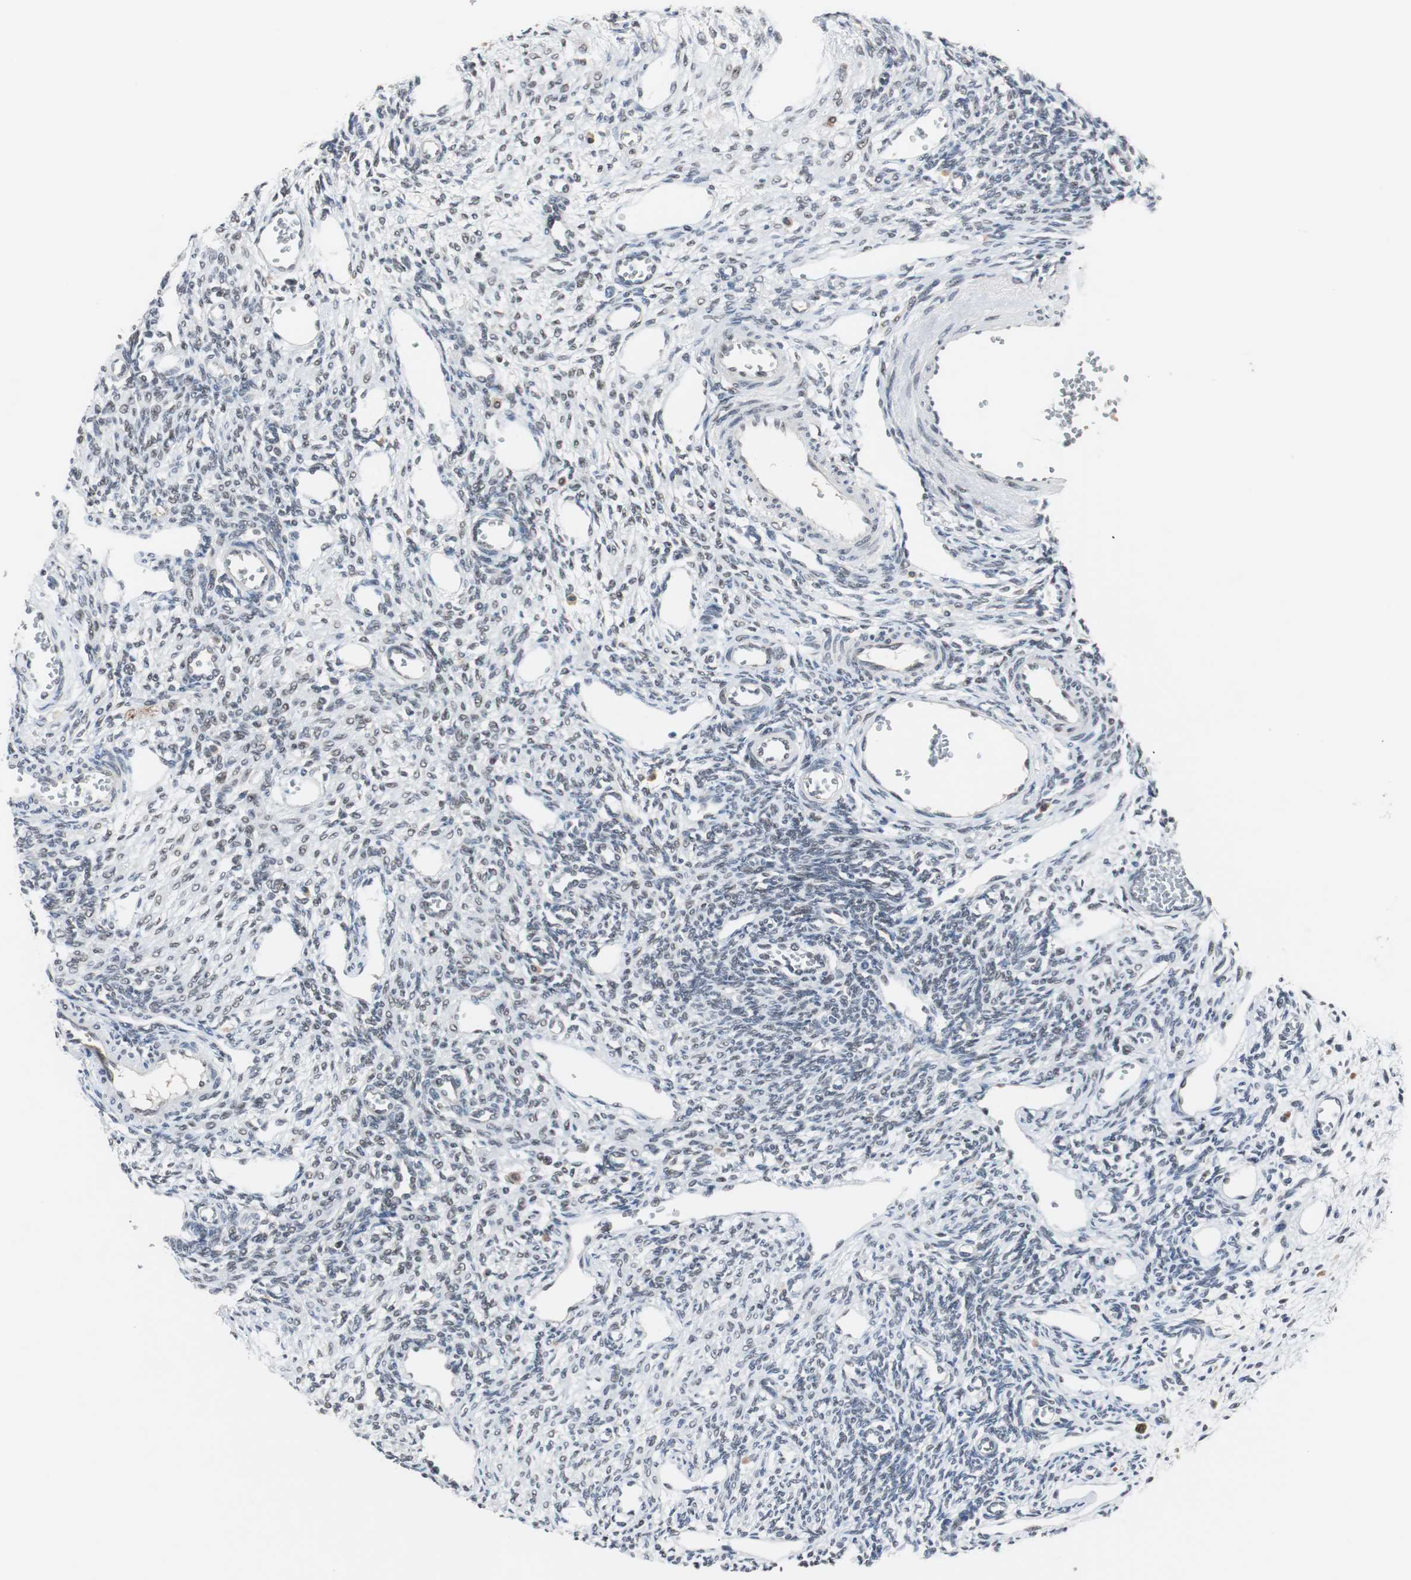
{"staining": {"intensity": "weak", "quantity": "<25%", "location": "nuclear"}, "tissue": "ovary", "cell_type": "Ovarian stroma cells", "image_type": "normal", "snomed": [{"axis": "morphology", "description": "Normal tissue, NOS"}, {"axis": "topography", "description": "Ovary"}], "caption": "Histopathology image shows no protein positivity in ovarian stroma cells of benign ovary.", "gene": "ZHX2", "patient": {"sex": "female", "age": 33}}